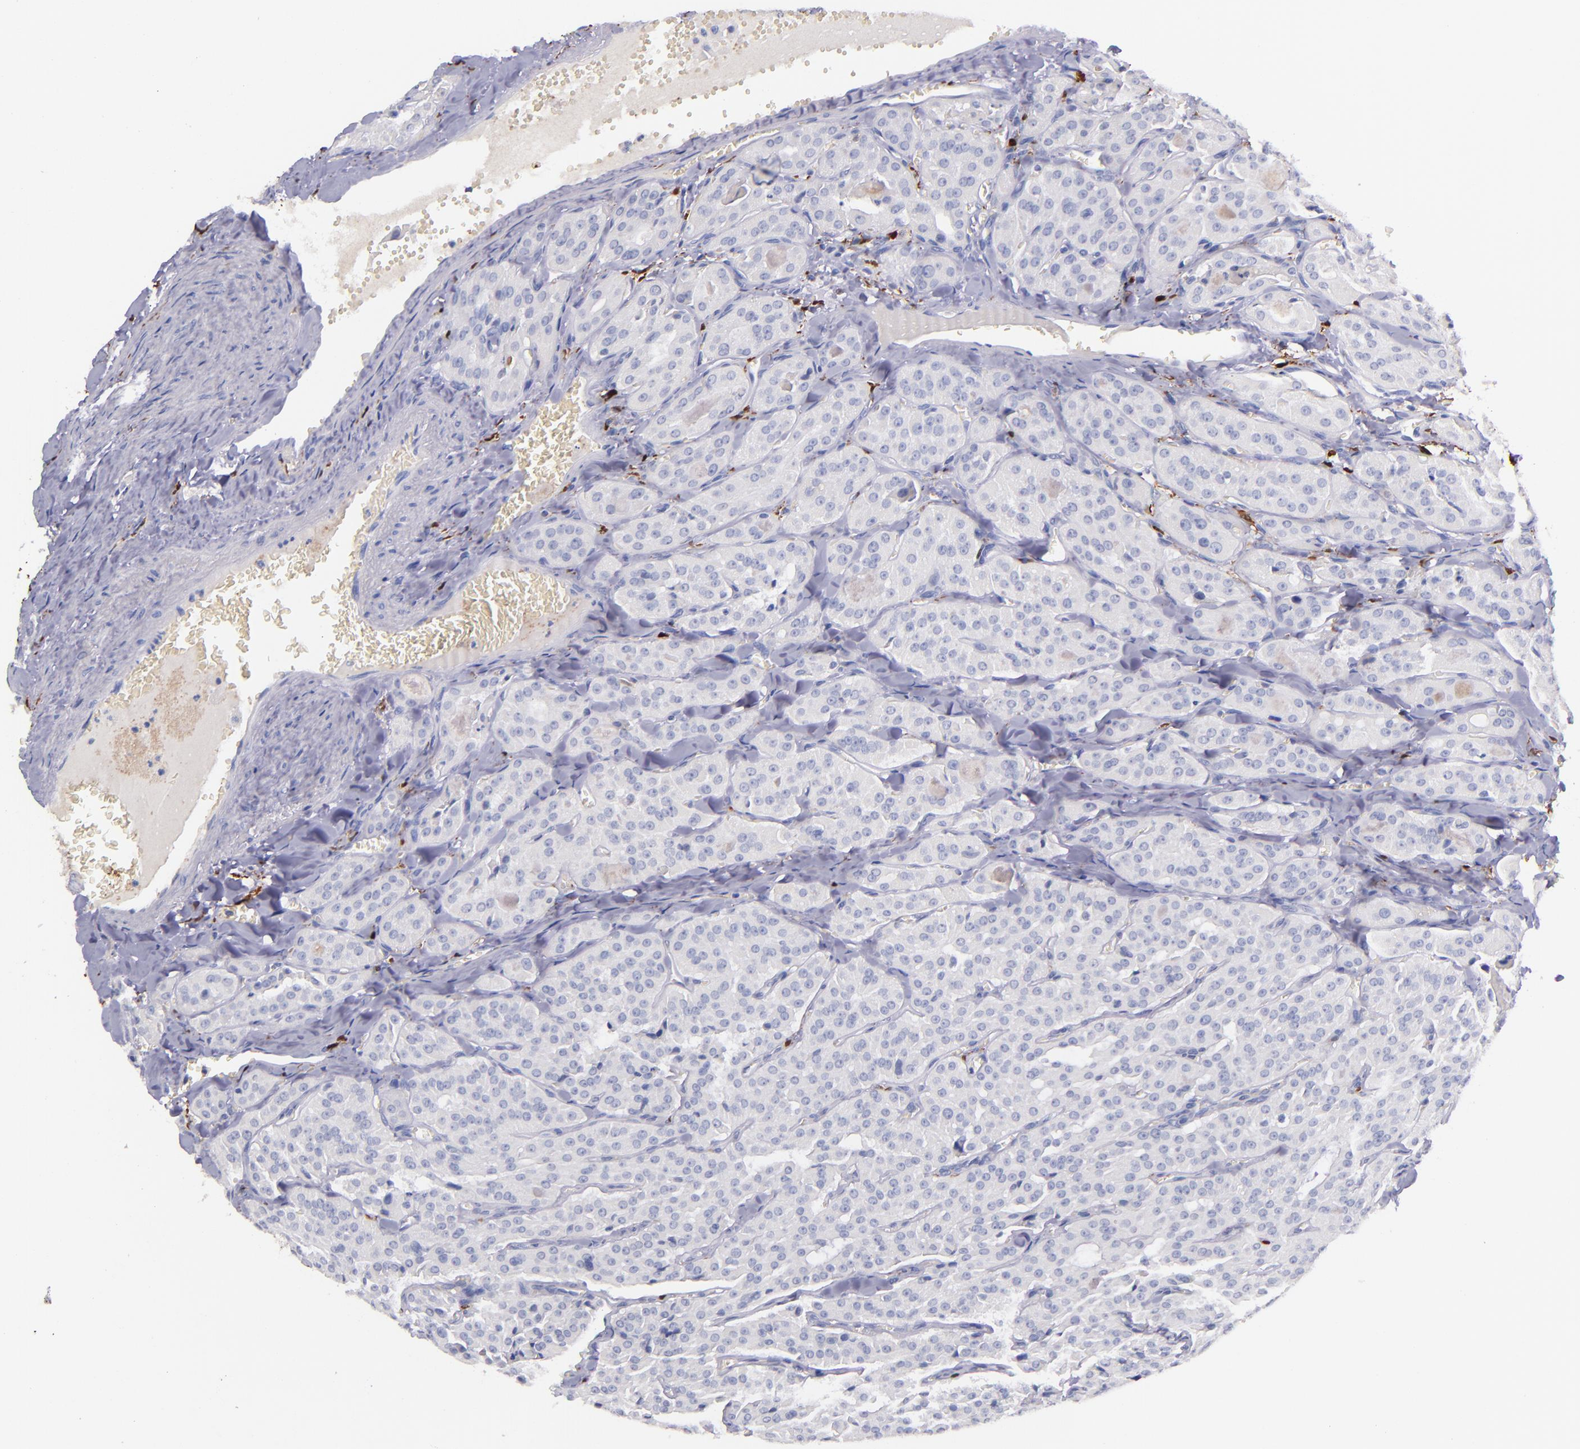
{"staining": {"intensity": "negative", "quantity": "none", "location": "none"}, "tissue": "thyroid cancer", "cell_type": "Tumor cells", "image_type": "cancer", "snomed": [{"axis": "morphology", "description": "Carcinoma, NOS"}, {"axis": "topography", "description": "Thyroid gland"}], "caption": "A histopathology image of human thyroid cancer (carcinoma) is negative for staining in tumor cells.", "gene": "F13A1", "patient": {"sex": "male", "age": 76}}